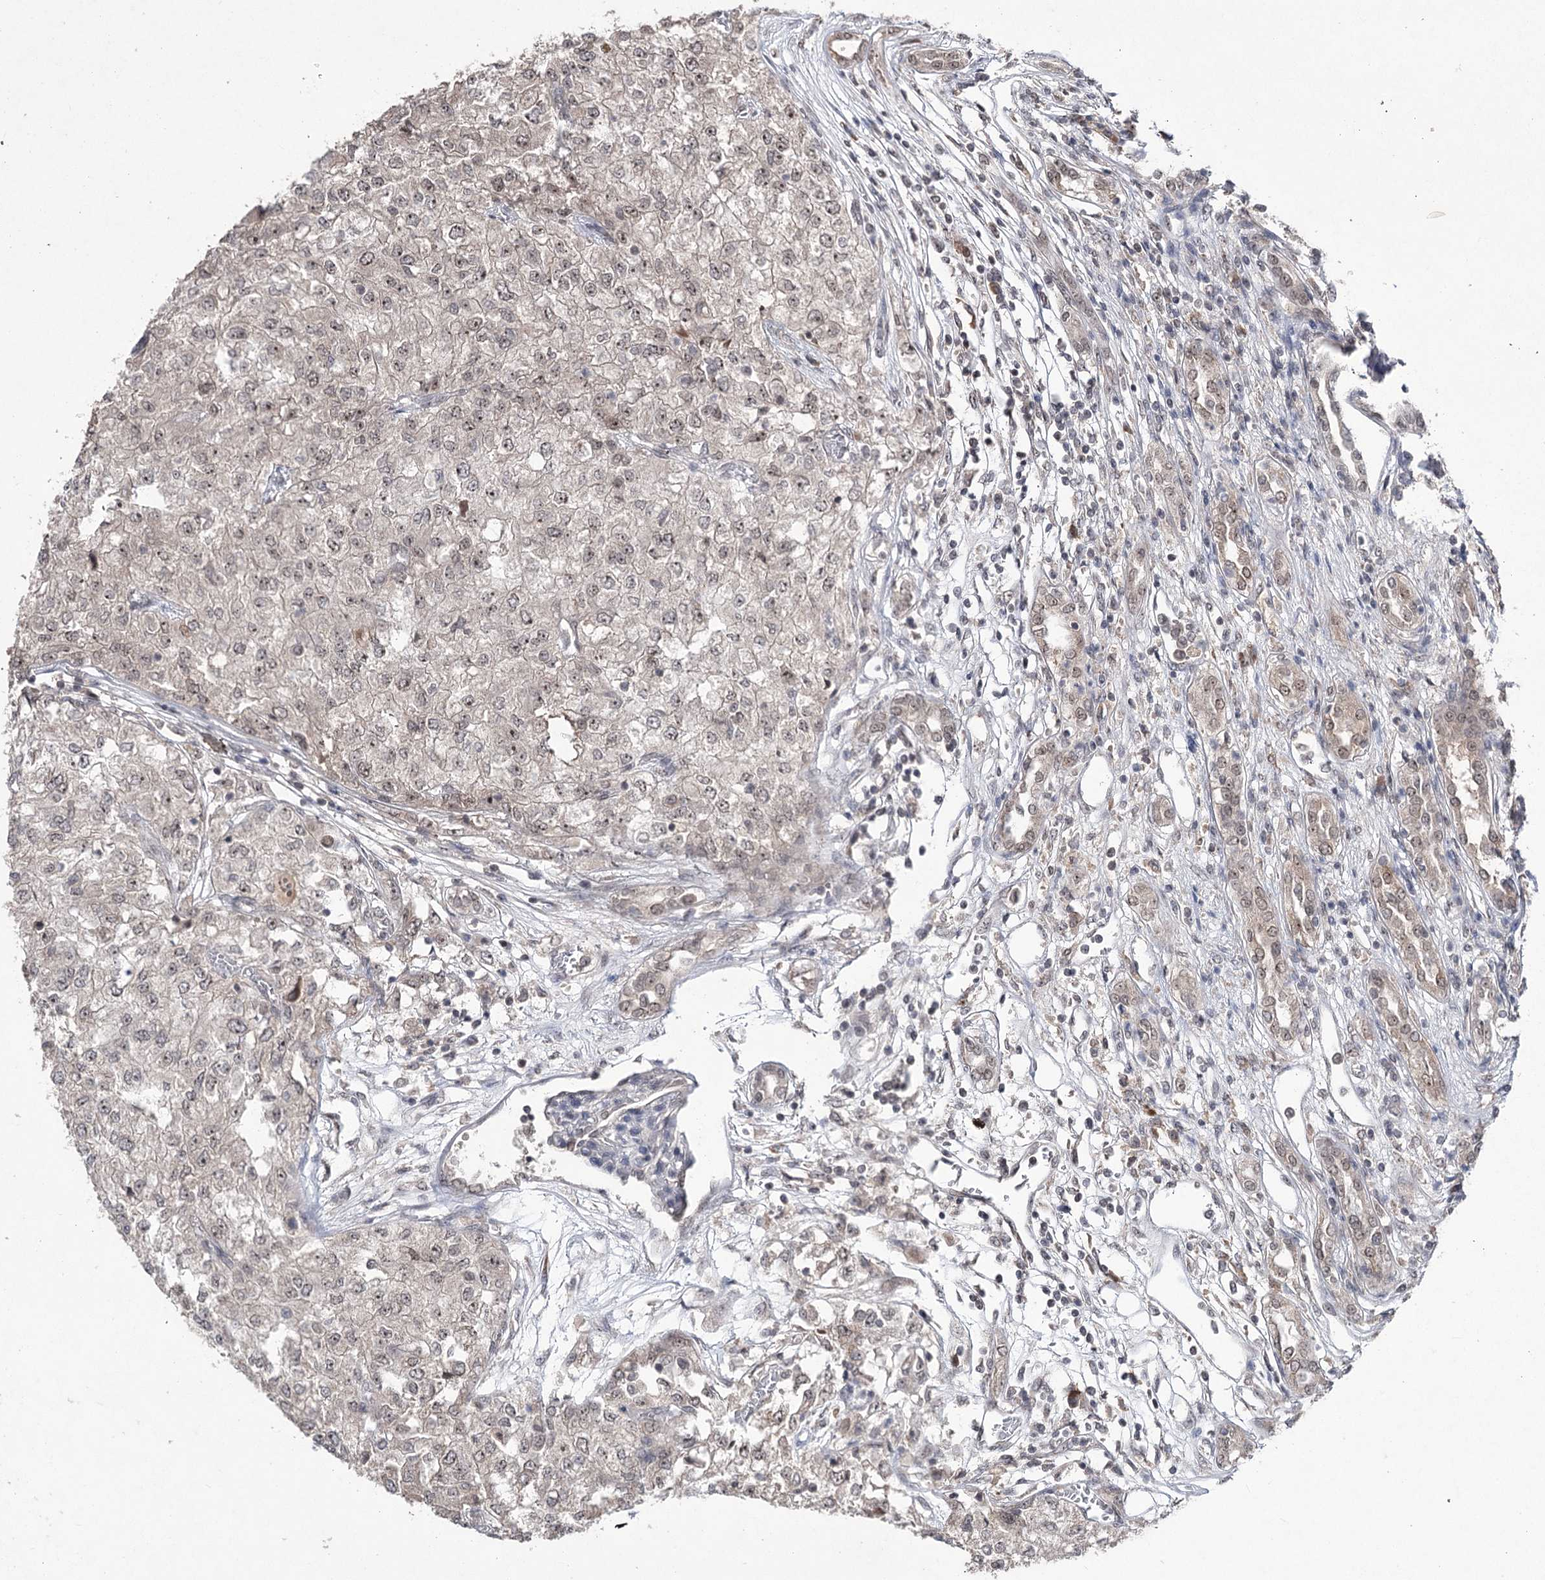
{"staining": {"intensity": "weak", "quantity": "25%-75%", "location": "nuclear"}, "tissue": "renal cancer", "cell_type": "Tumor cells", "image_type": "cancer", "snomed": [{"axis": "morphology", "description": "Adenocarcinoma, NOS"}, {"axis": "topography", "description": "Kidney"}], "caption": "A histopathology image of human renal cancer stained for a protein displays weak nuclear brown staining in tumor cells.", "gene": "VGLL4", "patient": {"sex": "female", "age": 54}}